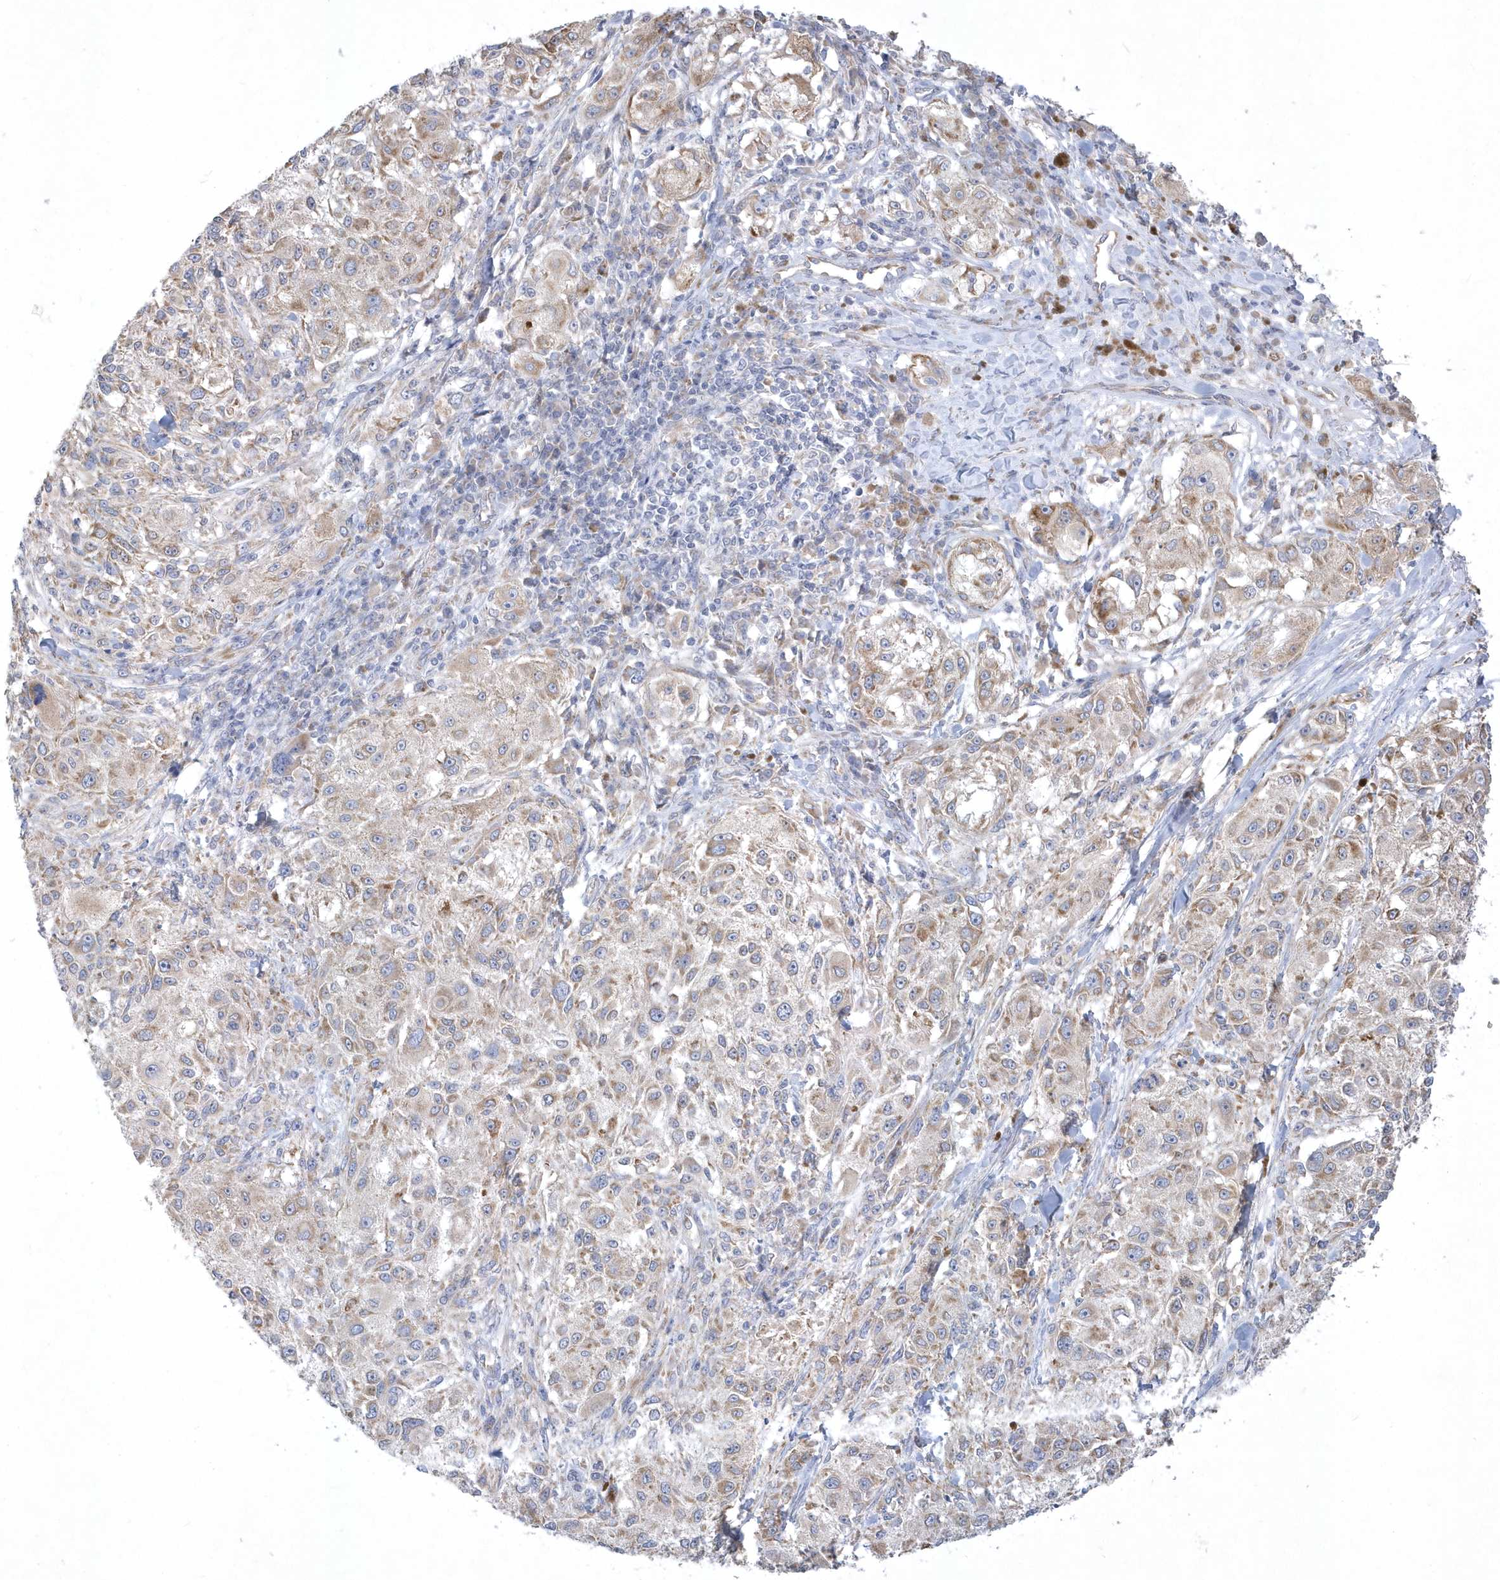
{"staining": {"intensity": "weak", "quantity": ">75%", "location": "cytoplasmic/membranous"}, "tissue": "melanoma", "cell_type": "Tumor cells", "image_type": "cancer", "snomed": [{"axis": "morphology", "description": "Necrosis, NOS"}, {"axis": "morphology", "description": "Malignant melanoma, NOS"}, {"axis": "topography", "description": "Skin"}], "caption": "Immunohistochemical staining of melanoma exhibits weak cytoplasmic/membranous protein positivity in about >75% of tumor cells.", "gene": "DGAT1", "patient": {"sex": "female", "age": 87}}